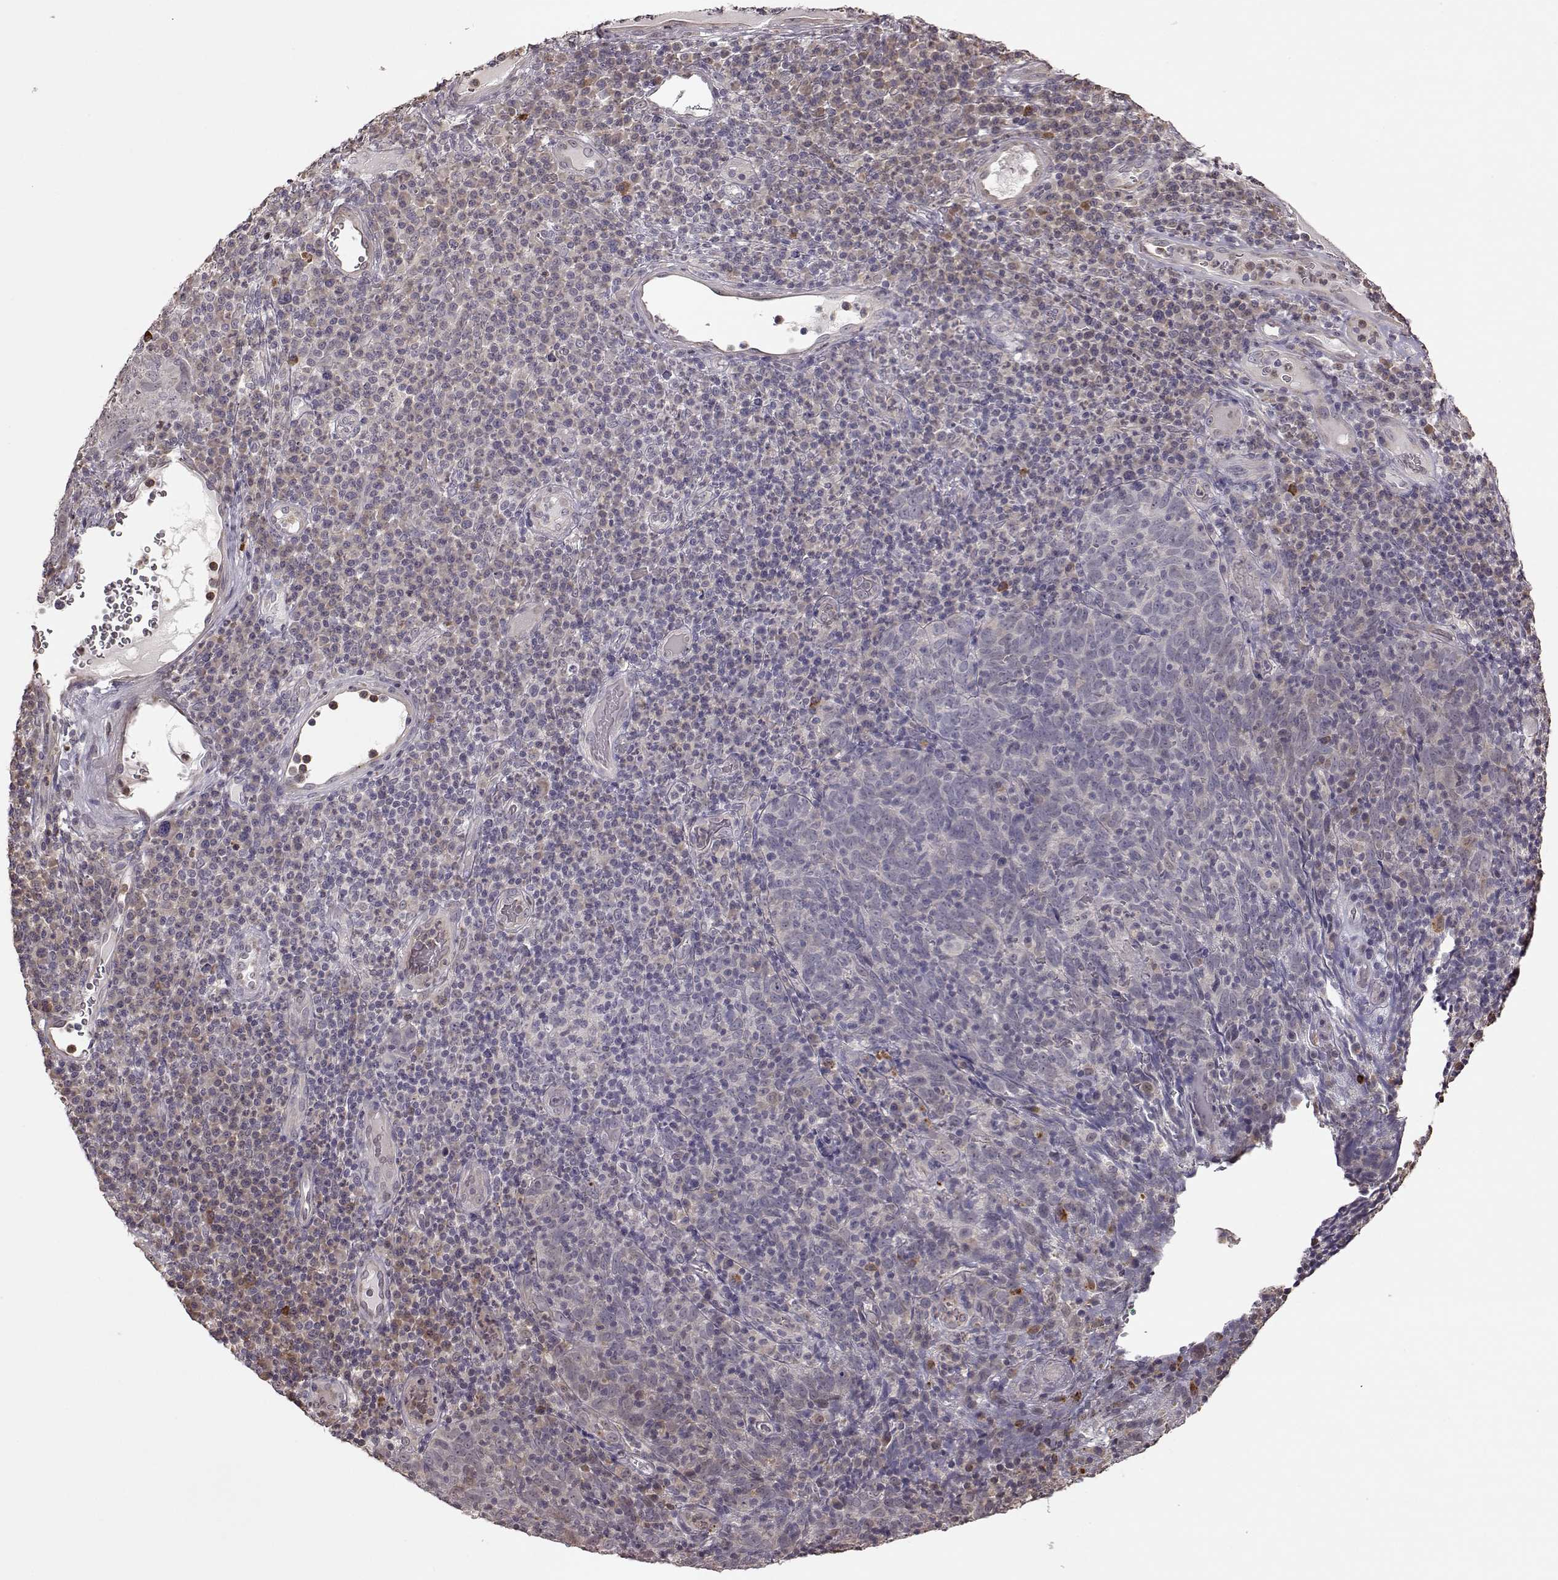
{"staining": {"intensity": "weak", "quantity": "25%-75%", "location": "cytoplasmic/membranous"}, "tissue": "skin cancer", "cell_type": "Tumor cells", "image_type": "cancer", "snomed": [{"axis": "morphology", "description": "Squamous cell carcinoma, NOS"}, {"axis": "topography", "description": "Skin"}, {"axis": "topography", "description": "Anal"}], "caption": "A micrograph of skin cancer (squamous cell carcinoma) stained for a protein demonstrates weak cytoplasmic/membranous brown staining in tumor cells.", "gene": "CRB1", "patient": {"sex": "female", "age": 51}}